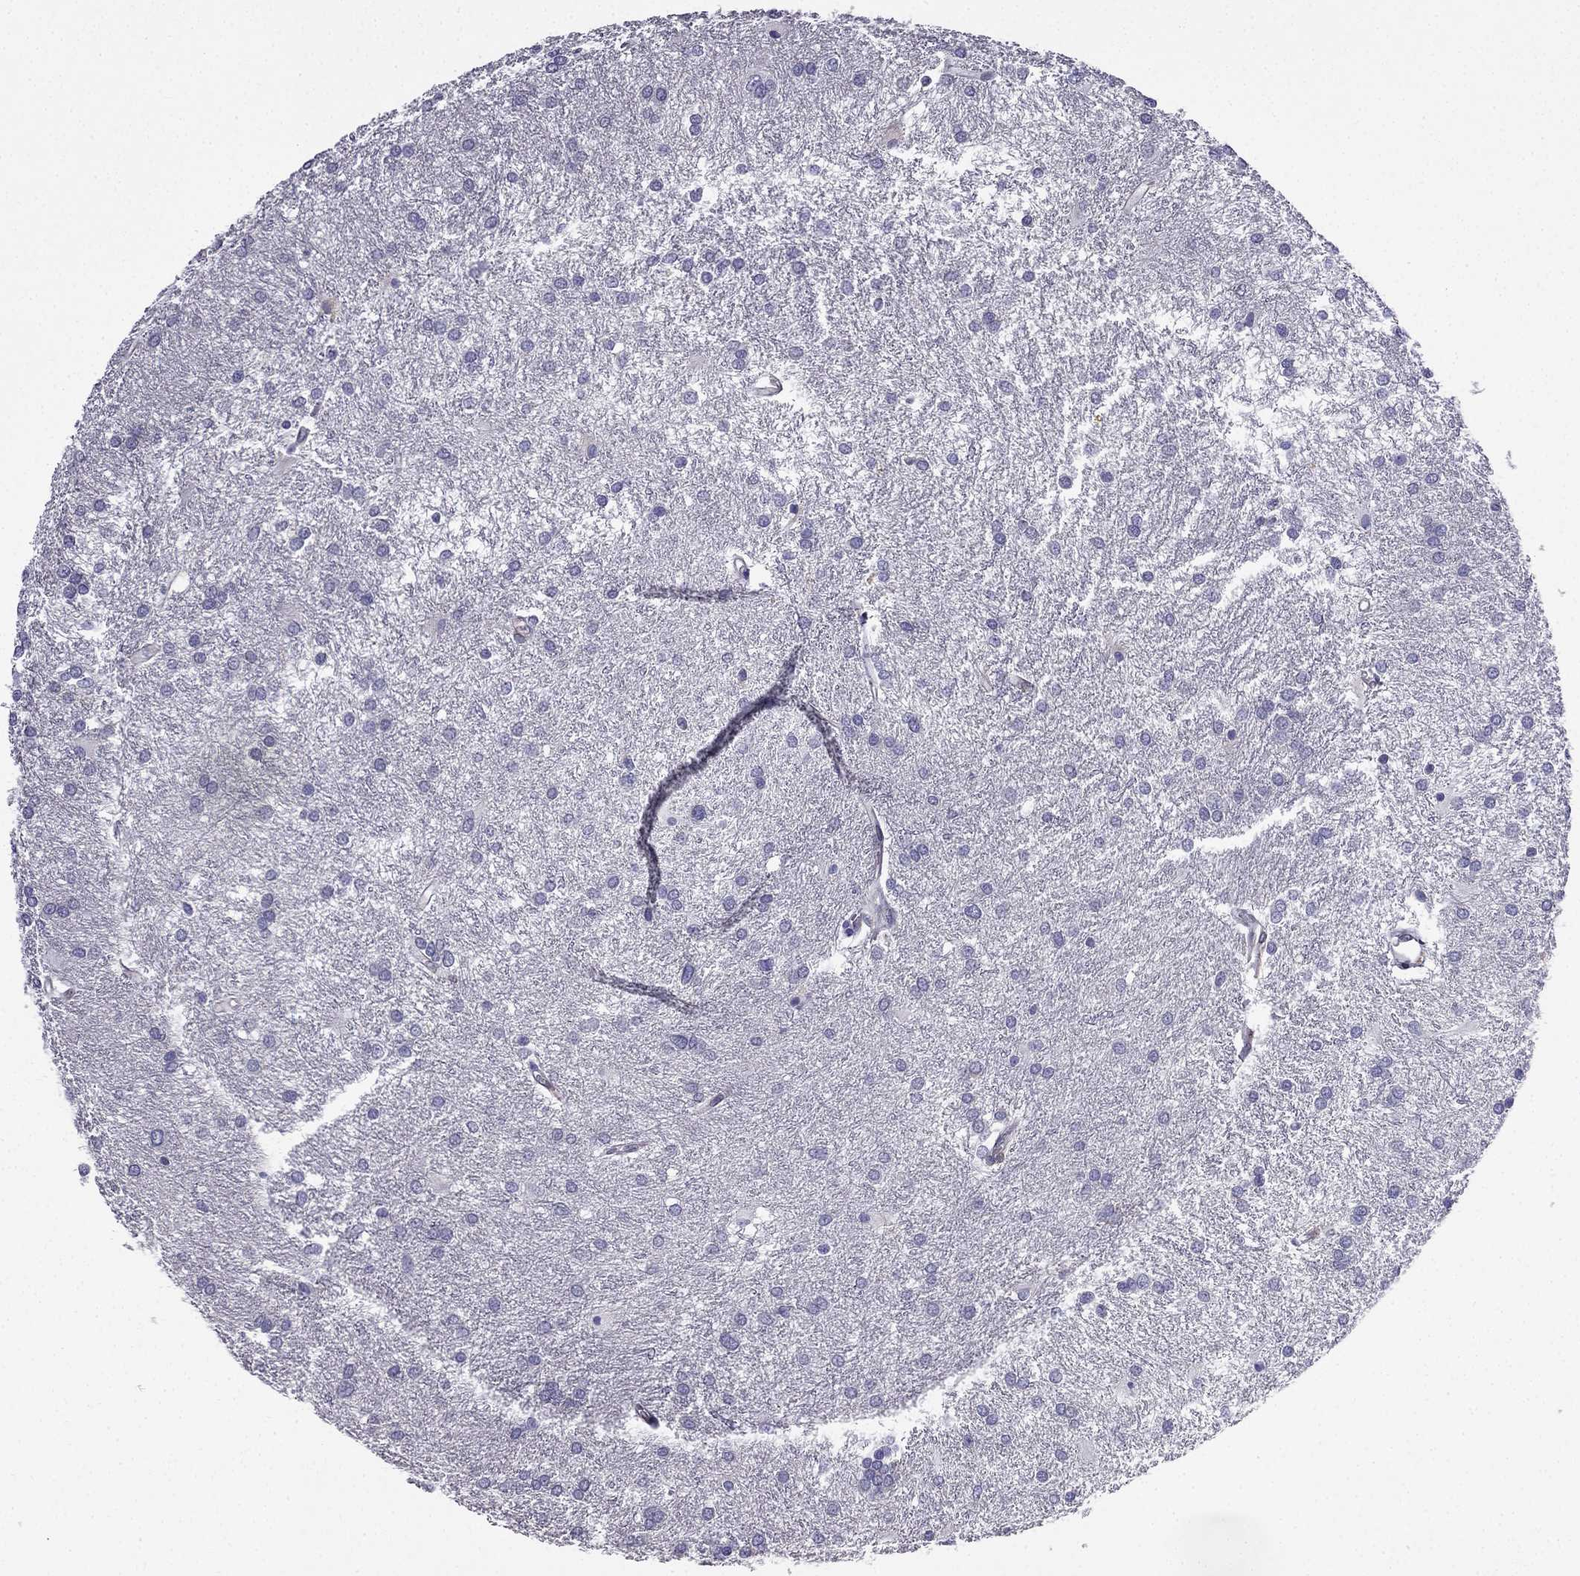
{"staining": {"intensity": "negative", "quantity": "none", "location": "none"}, "tissue": "glioma", "cell_type": "Tumor cells", "image_type": "cancer", "snomed": [{"axis": "morphology", "description": "Glioma, malignant, Low grade"}, {"axis": "topography", "description": "Brain"}], "caption": "The immunohistochemistry (IHC) image has no significant positivity in tumor cells of glioma tissue.", "gene": "IKBIP", "patient": {"sex": "female", "age": 32}}